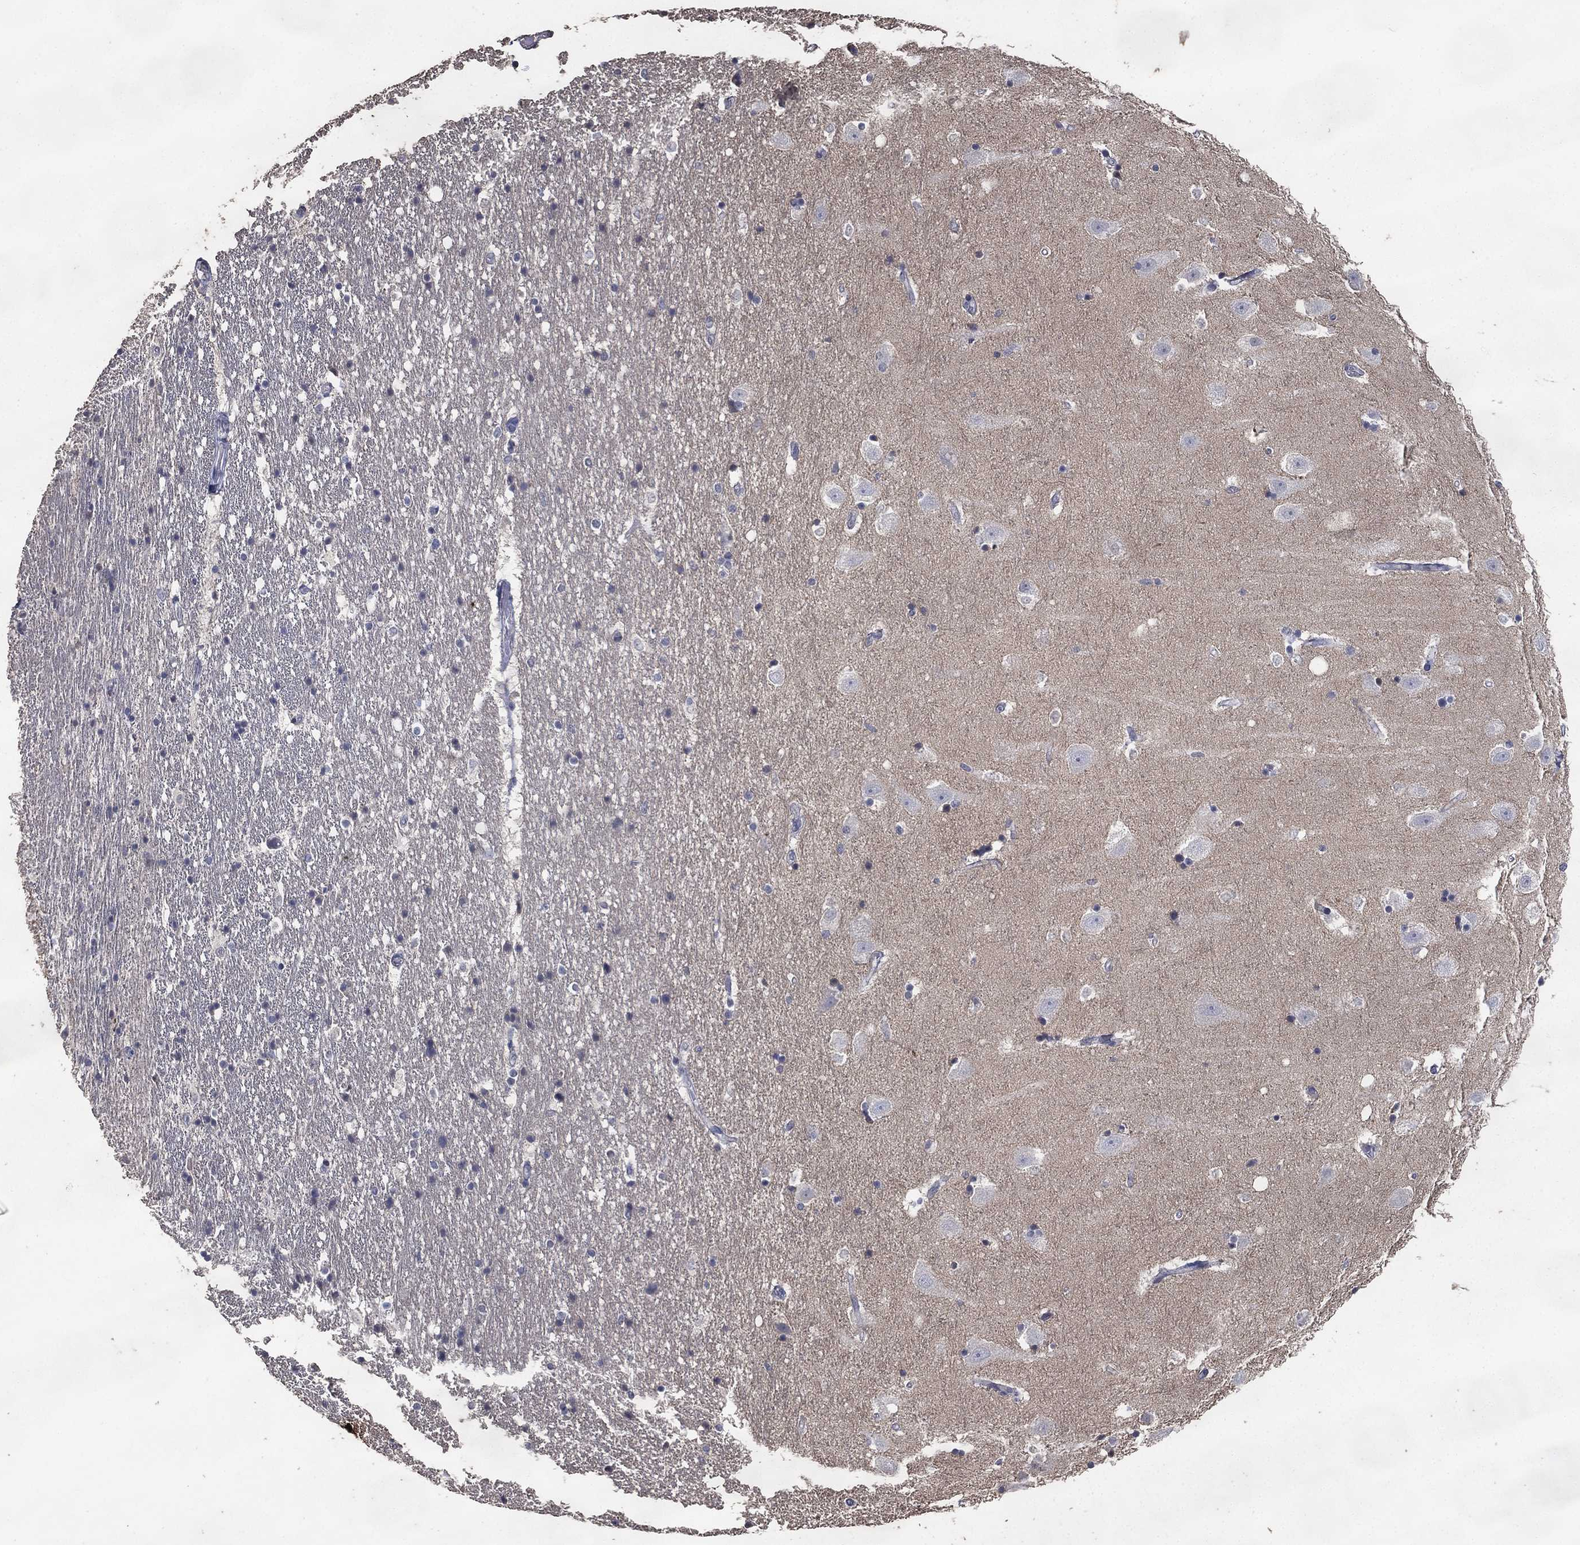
{"staining": {"intensity": "negative", "quantity": "none", "location": "none"}, "tissue": "hippocampus", "cell_type": "Glial cells", "image_type": "normal", "snomed": [{"axis": "morphology", "description": "Normal tissue, NOS"}, {"axis": "topography", "description": "Hippocampus"}], "caption": "Image shows no protein positivity in glial cells of normal hippocampus. Nuclei are stained in blue.", "gene": "DSG1", "patient": {"sex": "male", "age": 49}}